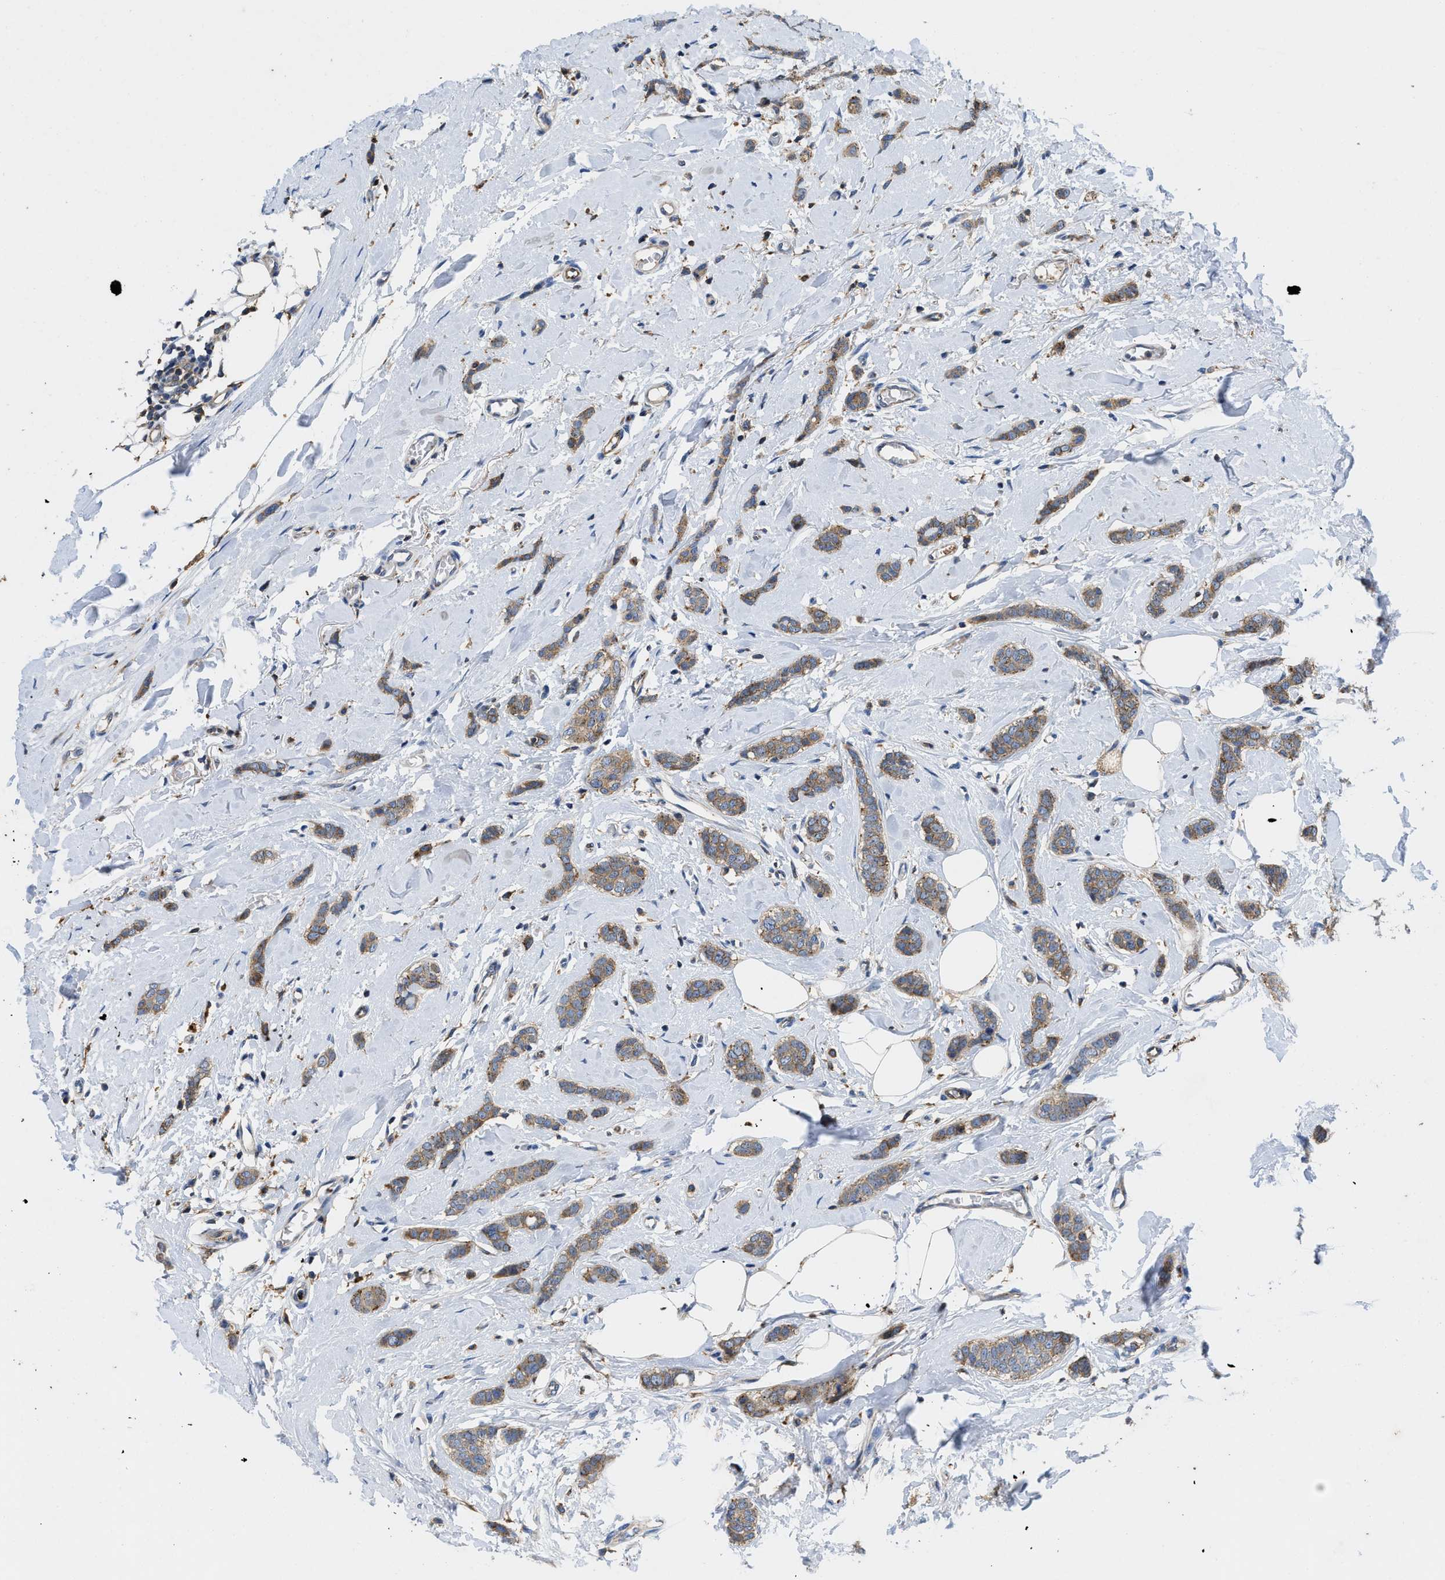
{"staining": {"intensity": "moderate", "quantity": ">75%", "location": "cytoplasmic/membranous"}, "tissue": "breast cancer", "cell_type": "Tumor cells", "image_type": "cancer", "snomed": [{"axis": "morphology", "description": "Lobular carcinoma"}, {"axis": "topography", "description": "Skin"}, {"axis": "topography", "description": "Breast"}], "caption": "DAB (3,3'-diaminobenzidine) immunohistochemical staining of human lobular carcinoma (breast) demonstrates moderate cytoplasmic/membranous protein positivity in about >75% of tumor cells.", "gene": "ENPP4", "patient": {"sex": "female", "age": 46}}